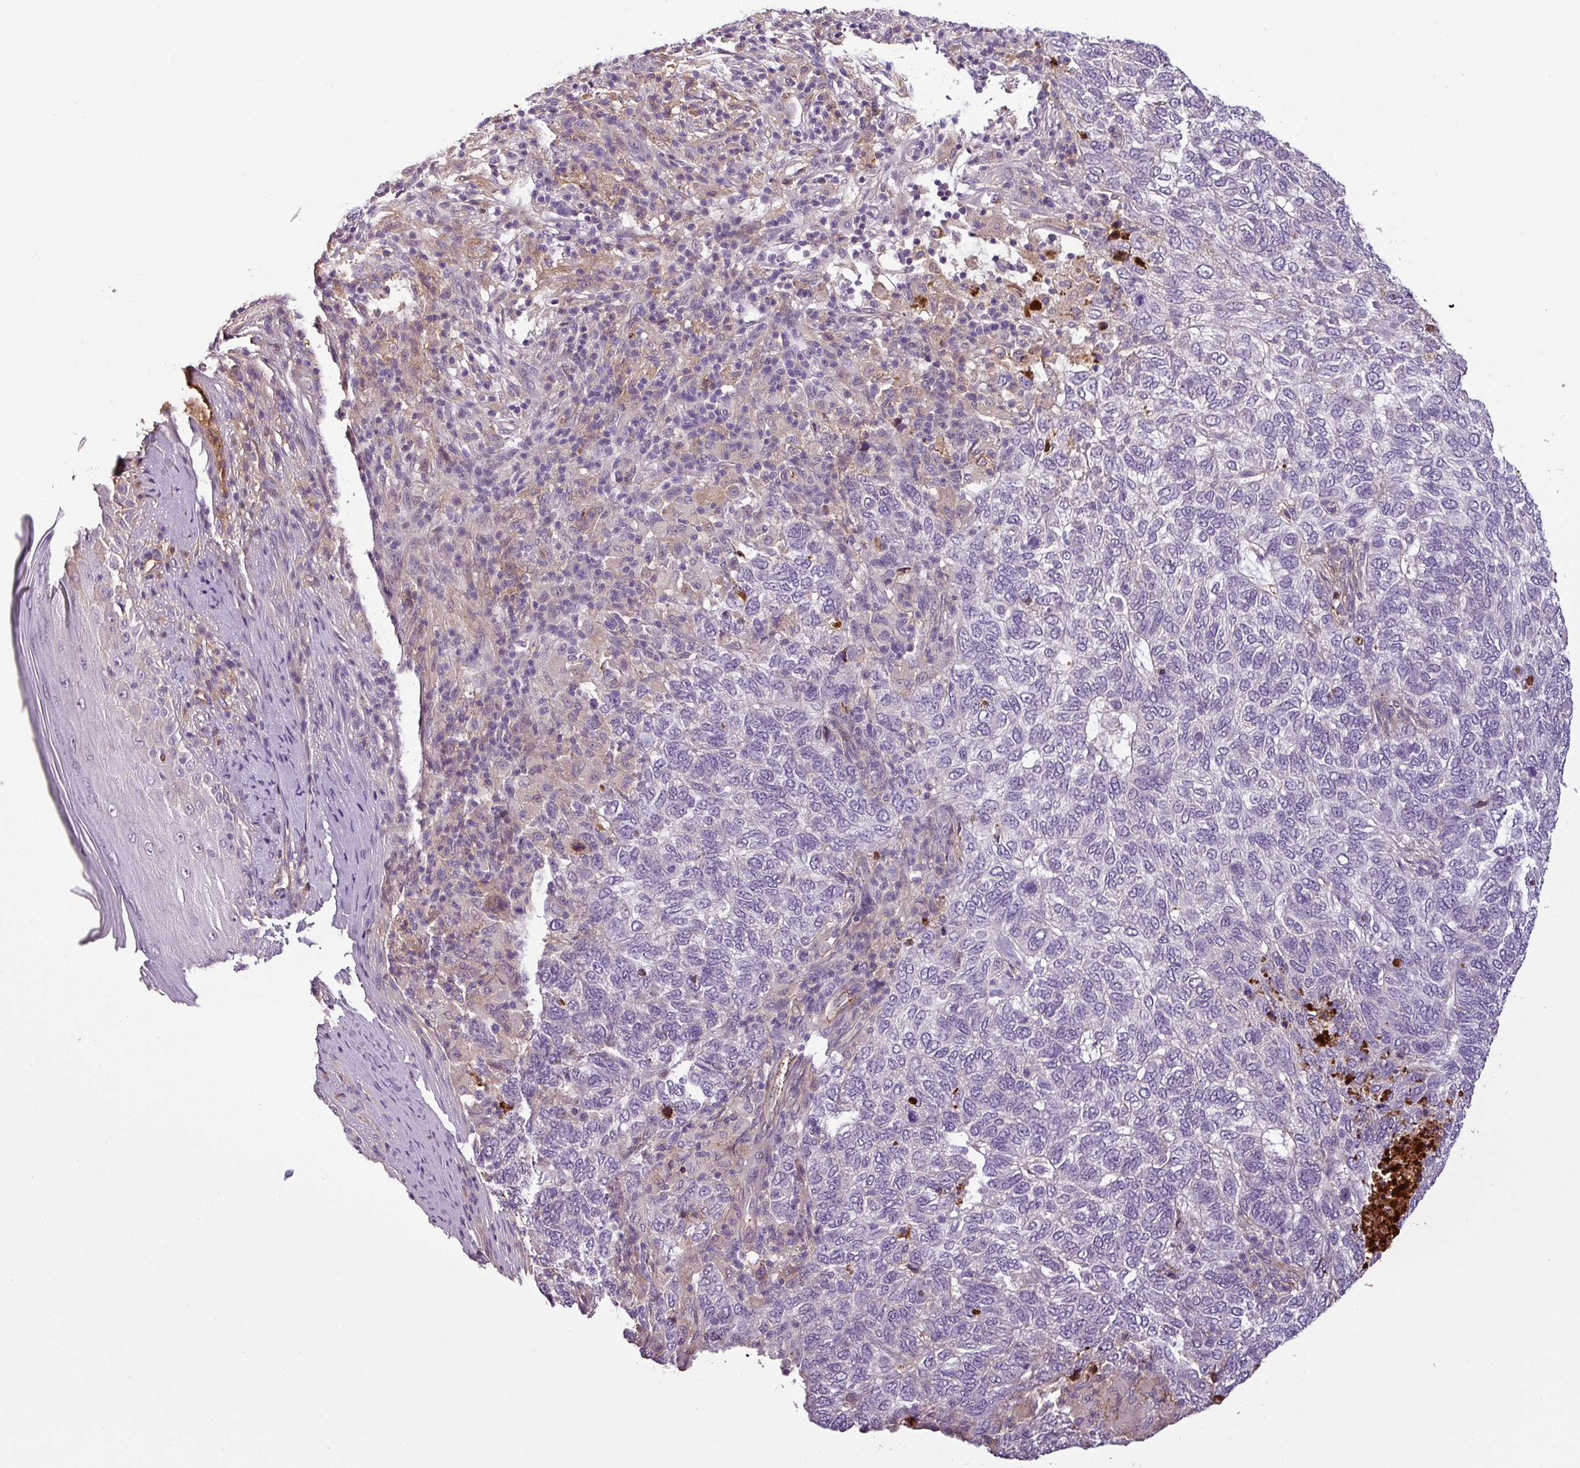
{"staining": {"intensity": "negative", "quantity": "none", "location": "none"}, "tissue": "skin cancer", "cell_type": "Tumor cells", "image_type": "cancer", "snomed": [{"axis": "morphology", "description": "Basal cell carcinoma"}, {"axis": "topography", "description": "Skin"}], "caption": "The immunohistochemistry image has no significant staining in tumor cells of skin cancer tissue.", "gene": "APOC1", "patient": {"sex": "female", "age": 65}}